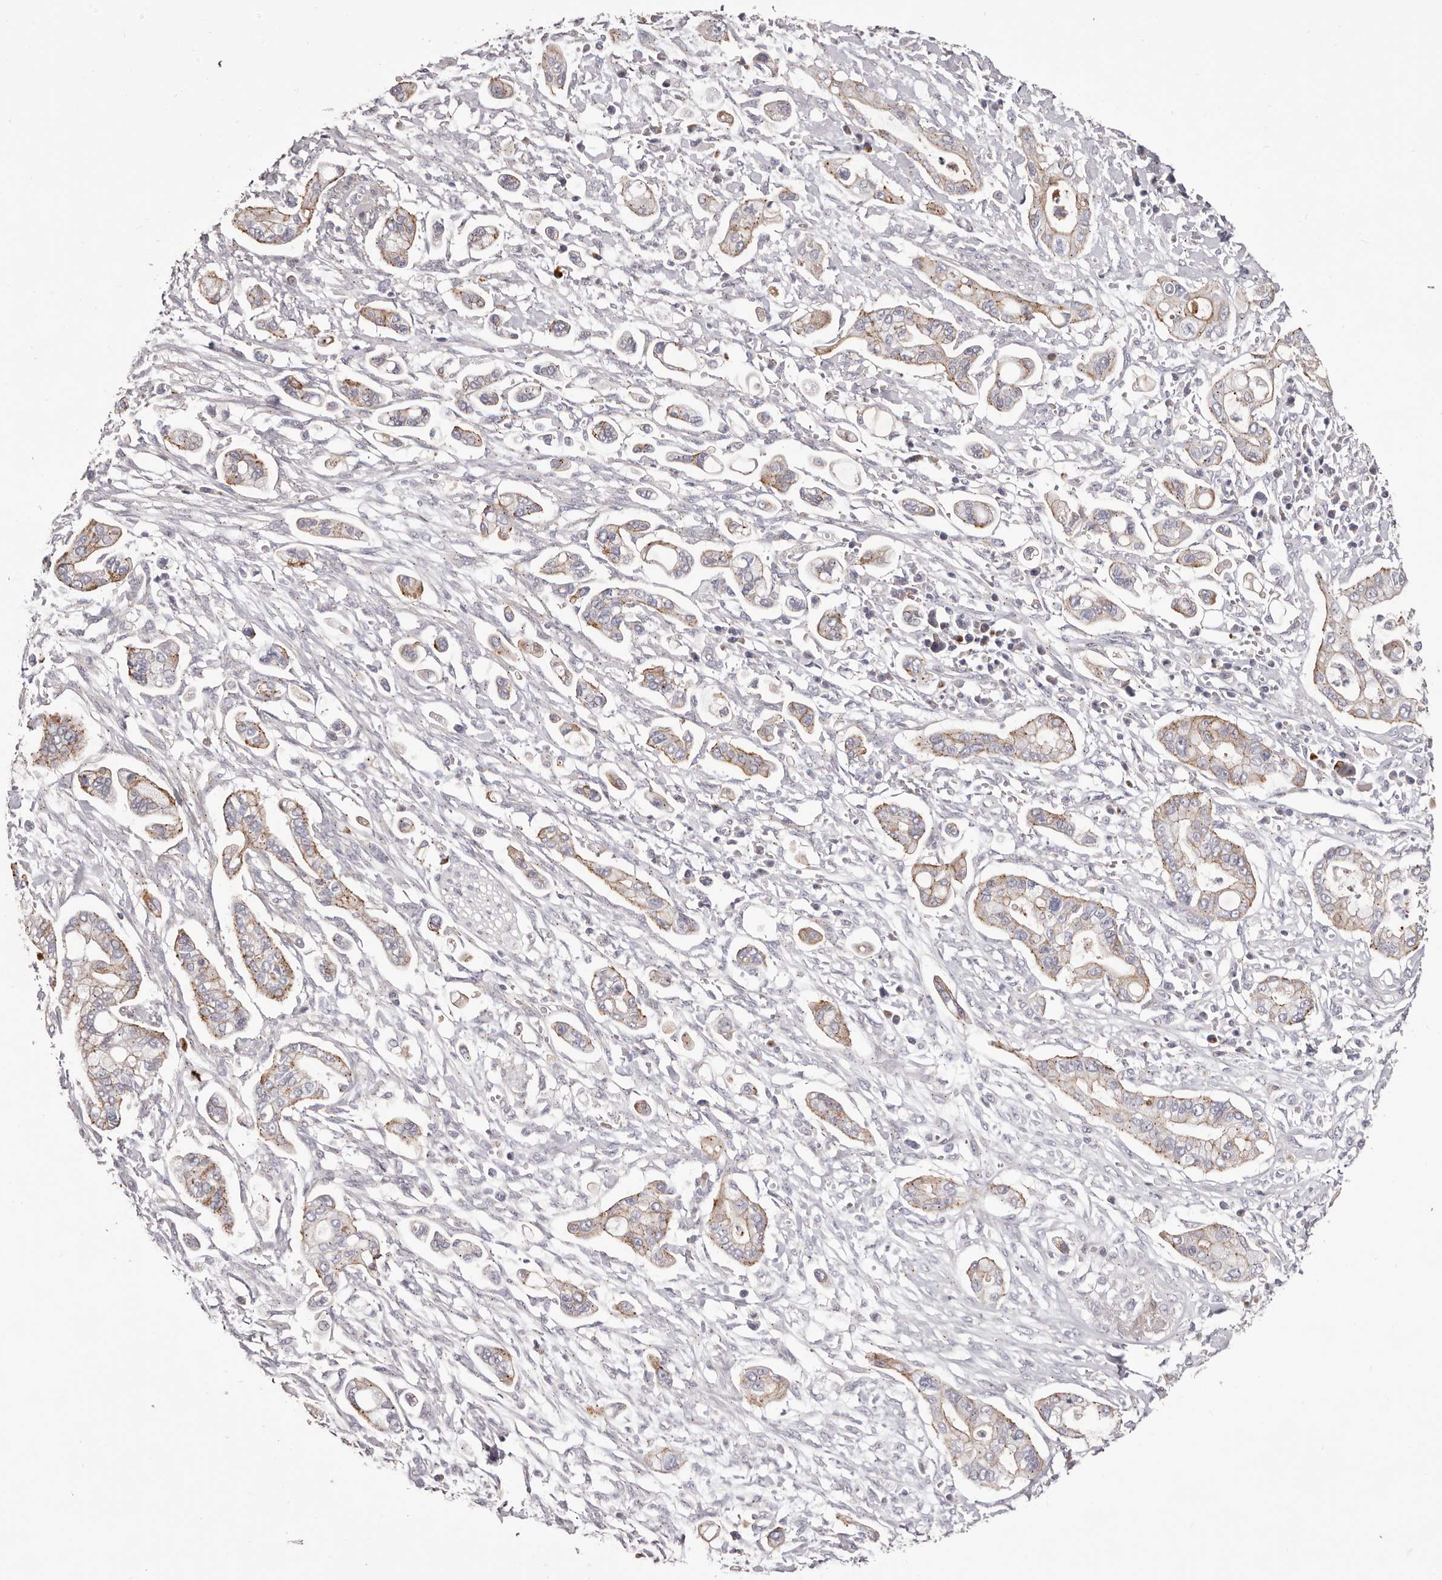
{"staining": {"intensity": "moderate", "quantity": "25%-75%", "location": "cytoplasmic/membranous"}, "tissue": "pancreatic cancer", "cell_type": "Tumor cells", "image_type": "cancer", "snomed": [{"axis": "morphology", "description": "Adenocarcinoma, NOS"}, {"axis": "topography", "description": "Pancreas"}], "caption": "A brown stain highlights moderate cytoplasmic/membranous expression of a protein in pancreatic cancer tumor cells.", "gene": "PEG10", "patient": {"sex": "male", "age": 68}}